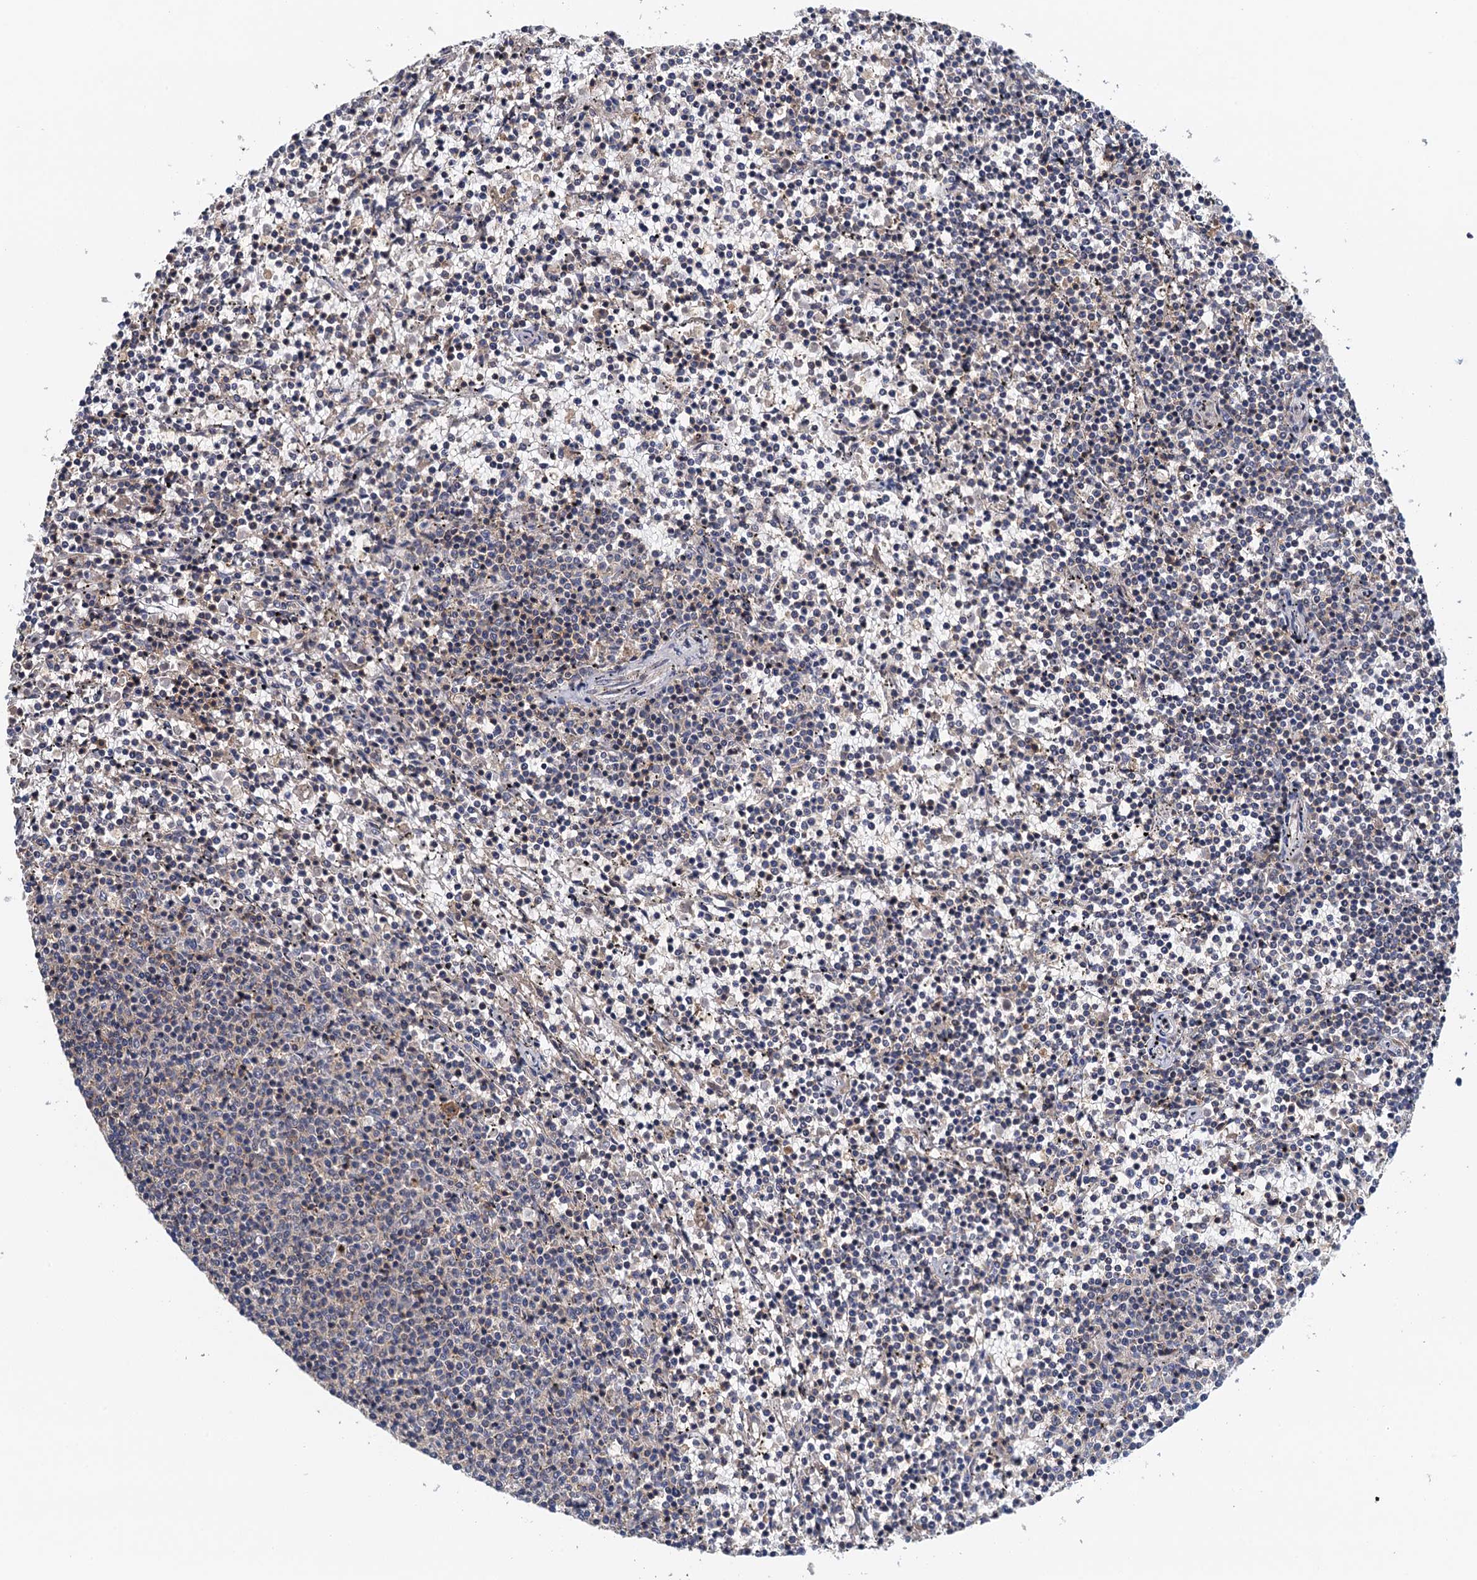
{"staining": {"intensity": "negative", "quantity": "none", "location": "none"}, "tissue": "lymphoma", "cell_type": "Tumor cells", "image_type": "cancer", "snomed": [{"axis": "morphology", "description": "Malignant lymphoma, non-Hodgkin's type, Low grade"}, {"axis": "topography", "description": "Spleen"}], "caption": "The micrograph reveals no significant positivity in tumor cells of lymphoma.", "gene": "MDM1", "patient": {"sex": "female", "age": 50}}